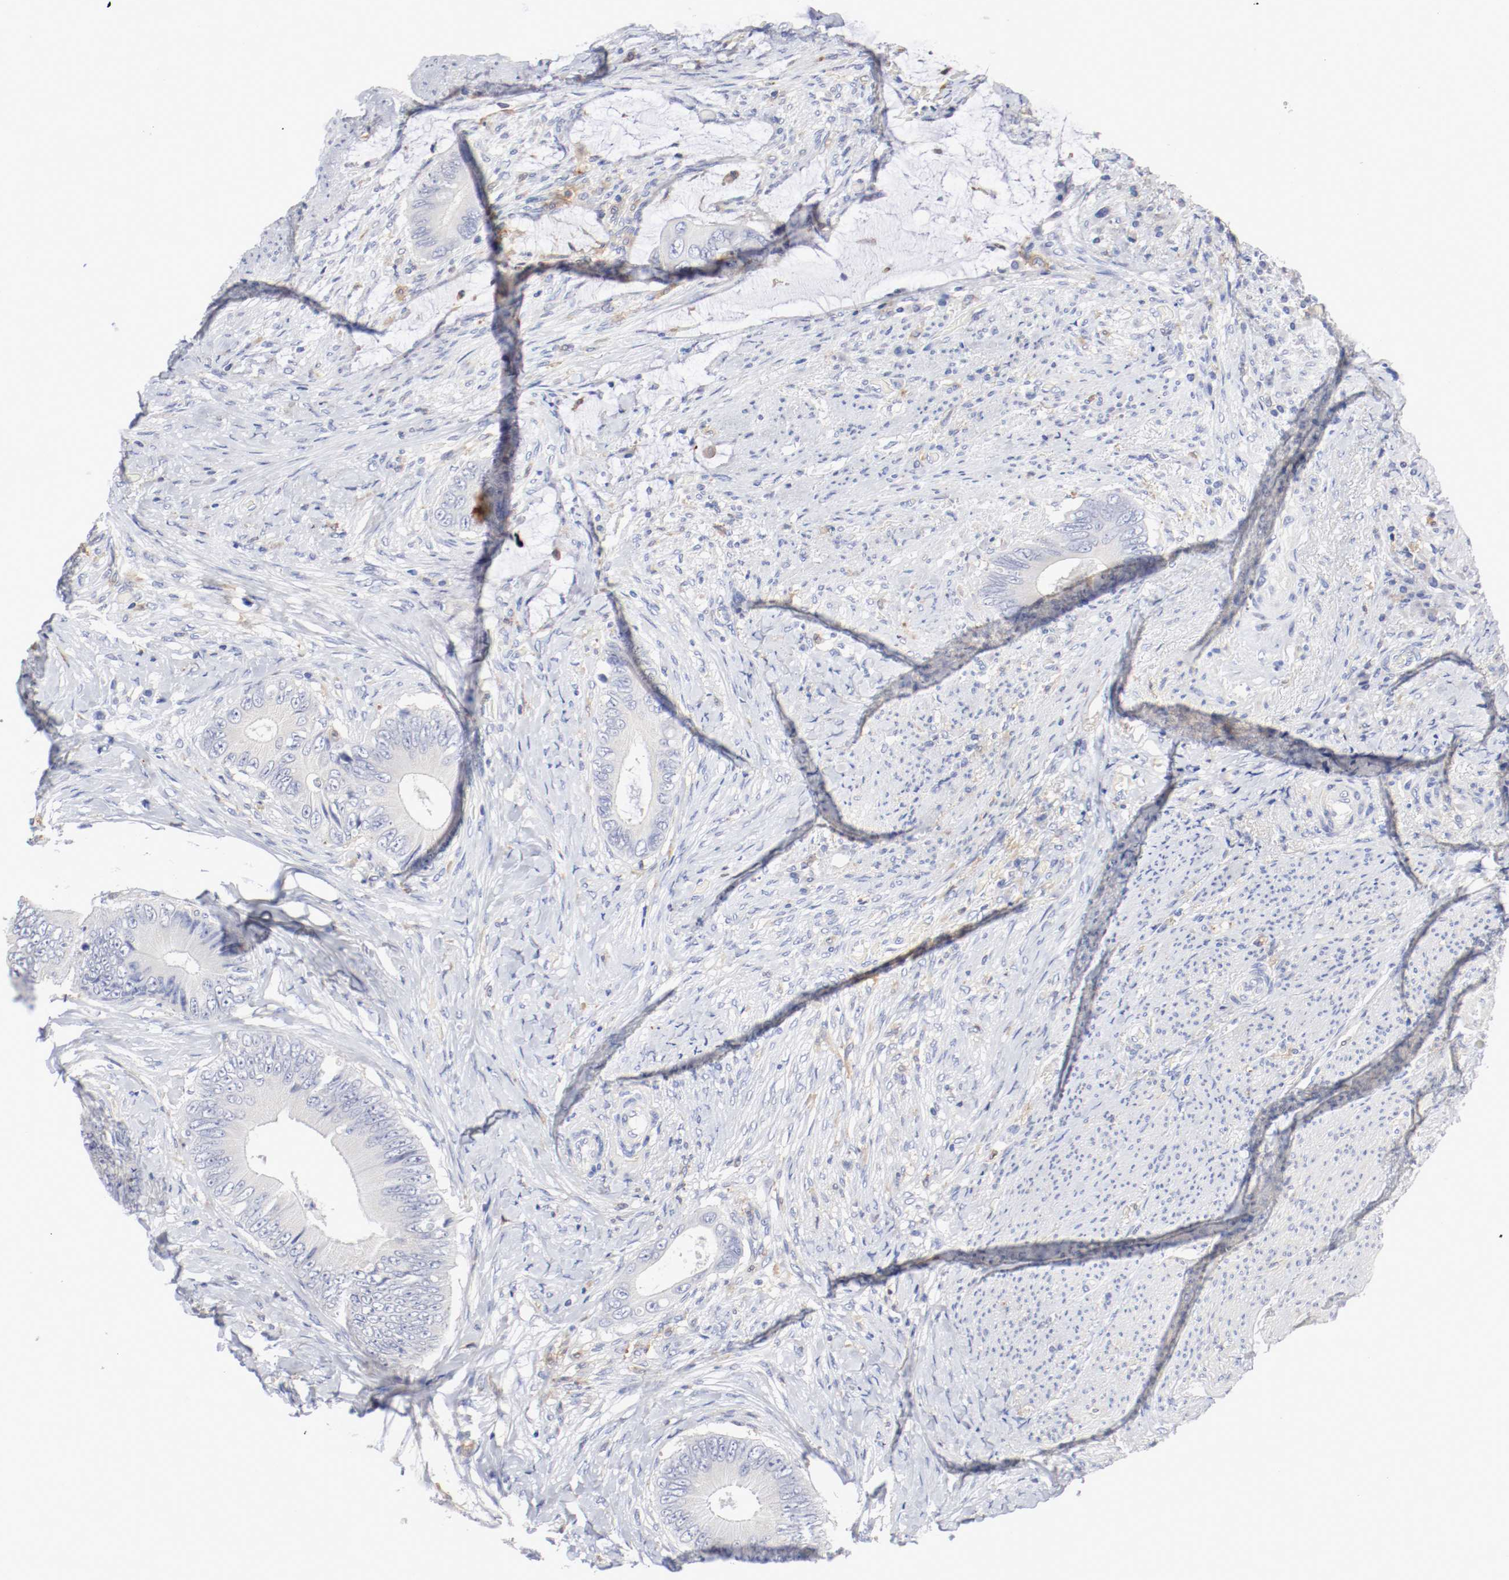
{"staining": {"intensity": "negative", "quantity": "none", "location": "none"}, "tissue": "colorectal cancer", "cell_type": "Tumor cells", "image_type": "cancer", "snomed": [{"axis": "morphology", "description": "Normal tissue, NOS"}, {"axis": "morphology", "description": "Adenocarcinoma, NOS"}, {"axis": "topography", "description": "Rectum"}, {"axis": "topography", "description": "Peripheral nerve tissue"}], "caption": "High magnification brightfield microscopy of colorectal cancer stained with DAB (3,3'-diaminobenzidine) (brown) and counterstained with hematoxylin (blue): tumor cells show no significant expression.", "gene": "FGFBP1", "patient": {"sex": "female", "age": 77}}